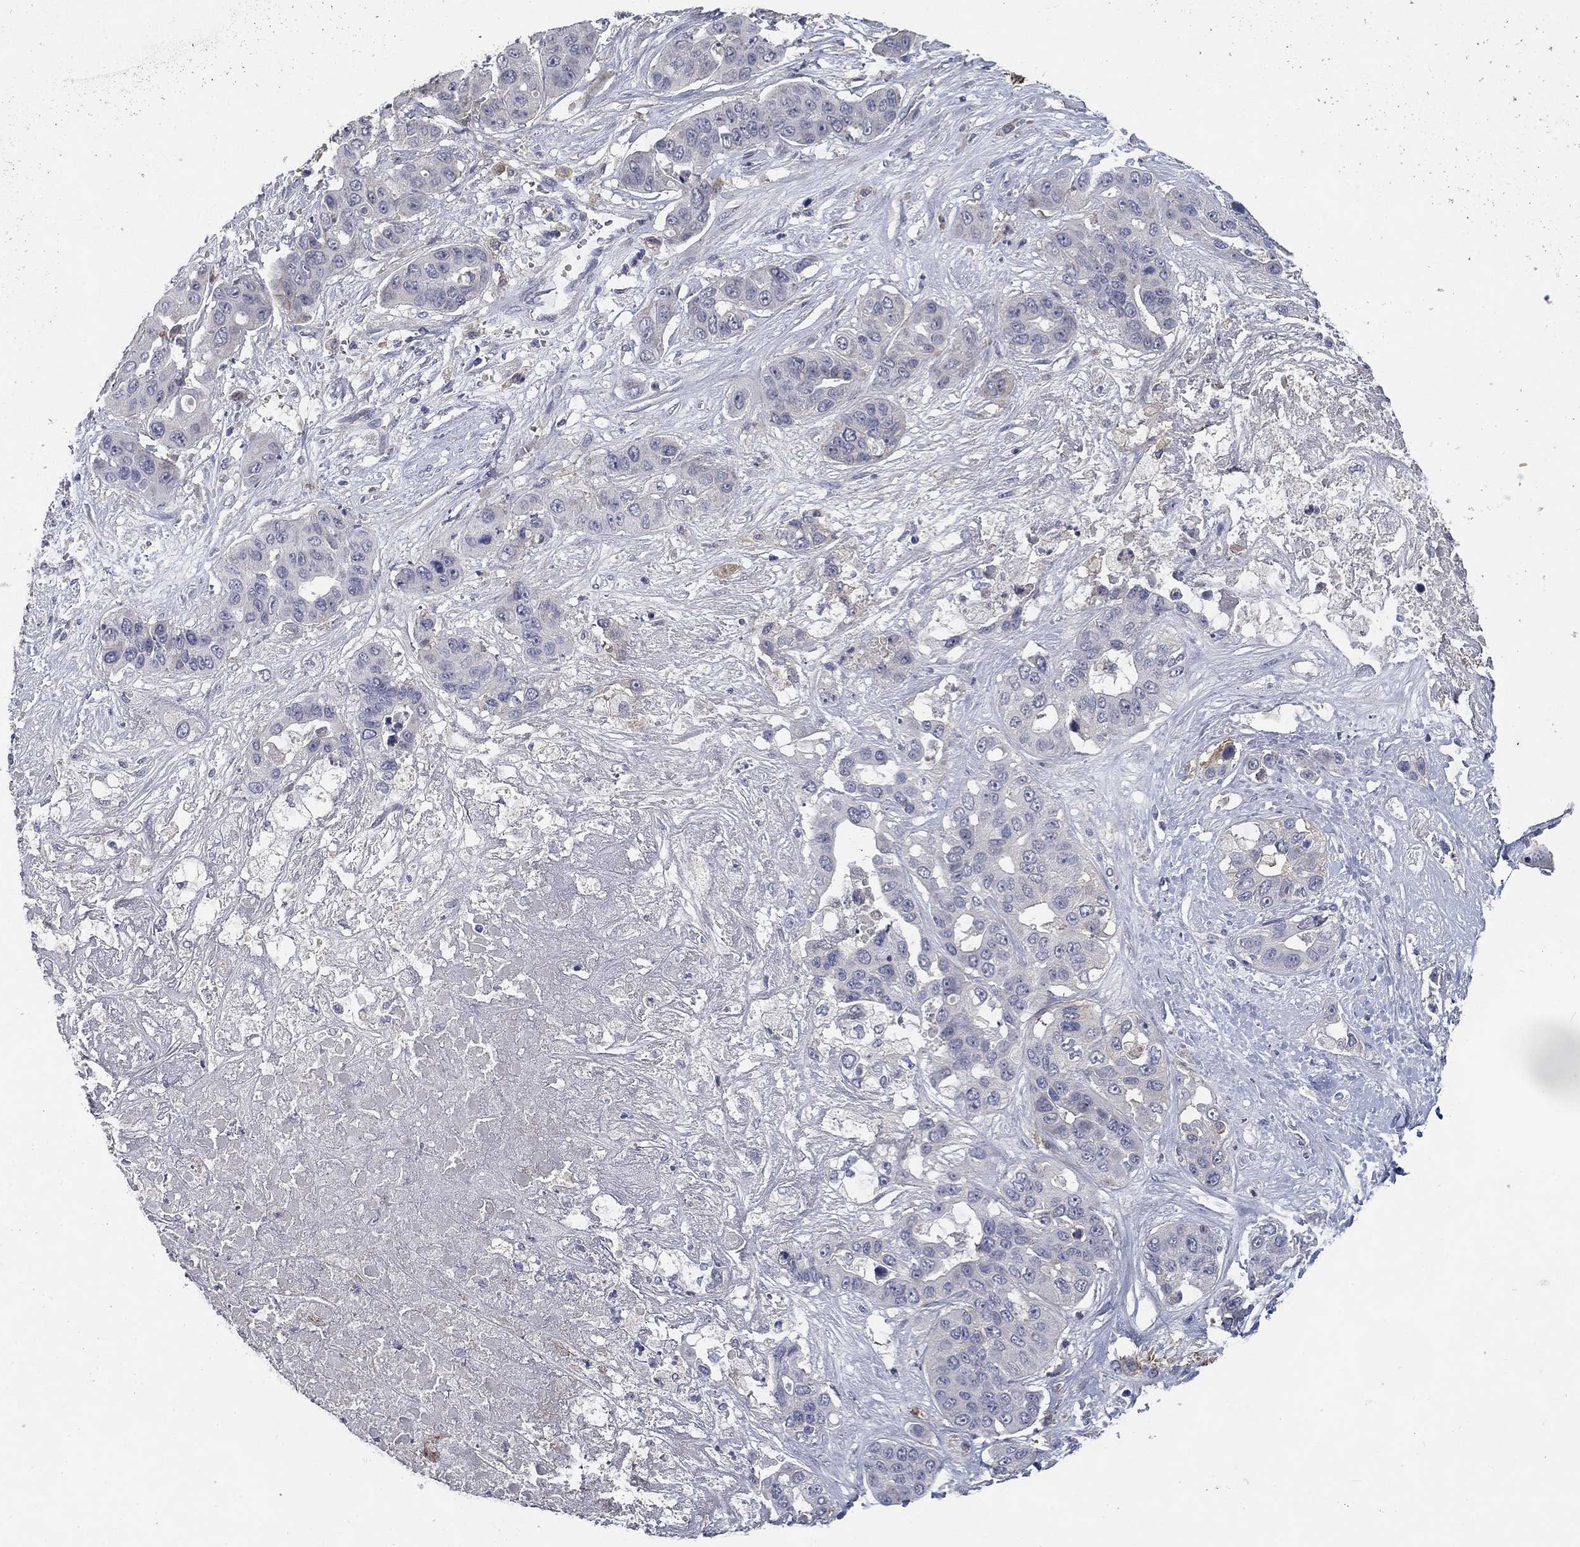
{"staining": {"intensity": "negative", "quantity": "none", "location": "none"}, "tissue": "liver cancer", "cell_type": "Tumor cells", "image_type": "cancer", "snomed": [{"axis": "morphology", "description": "Cholangiocarcinoma"}, {"axis": "topography", "description": "Liver"}], "caption": "Immunohistochemical staining of human cholangiocarcinoma (liver) exhibits no significant staining in tumor cells. The staining was performed using DAB (3,3'-diaminobenzidine) to visualize the protein expression in brown, while the nuclei were stained in blue with hematoxylin (Magnification: 20x).", "gene": "CD274", "patient": {"sex": "female", "age": 52}}